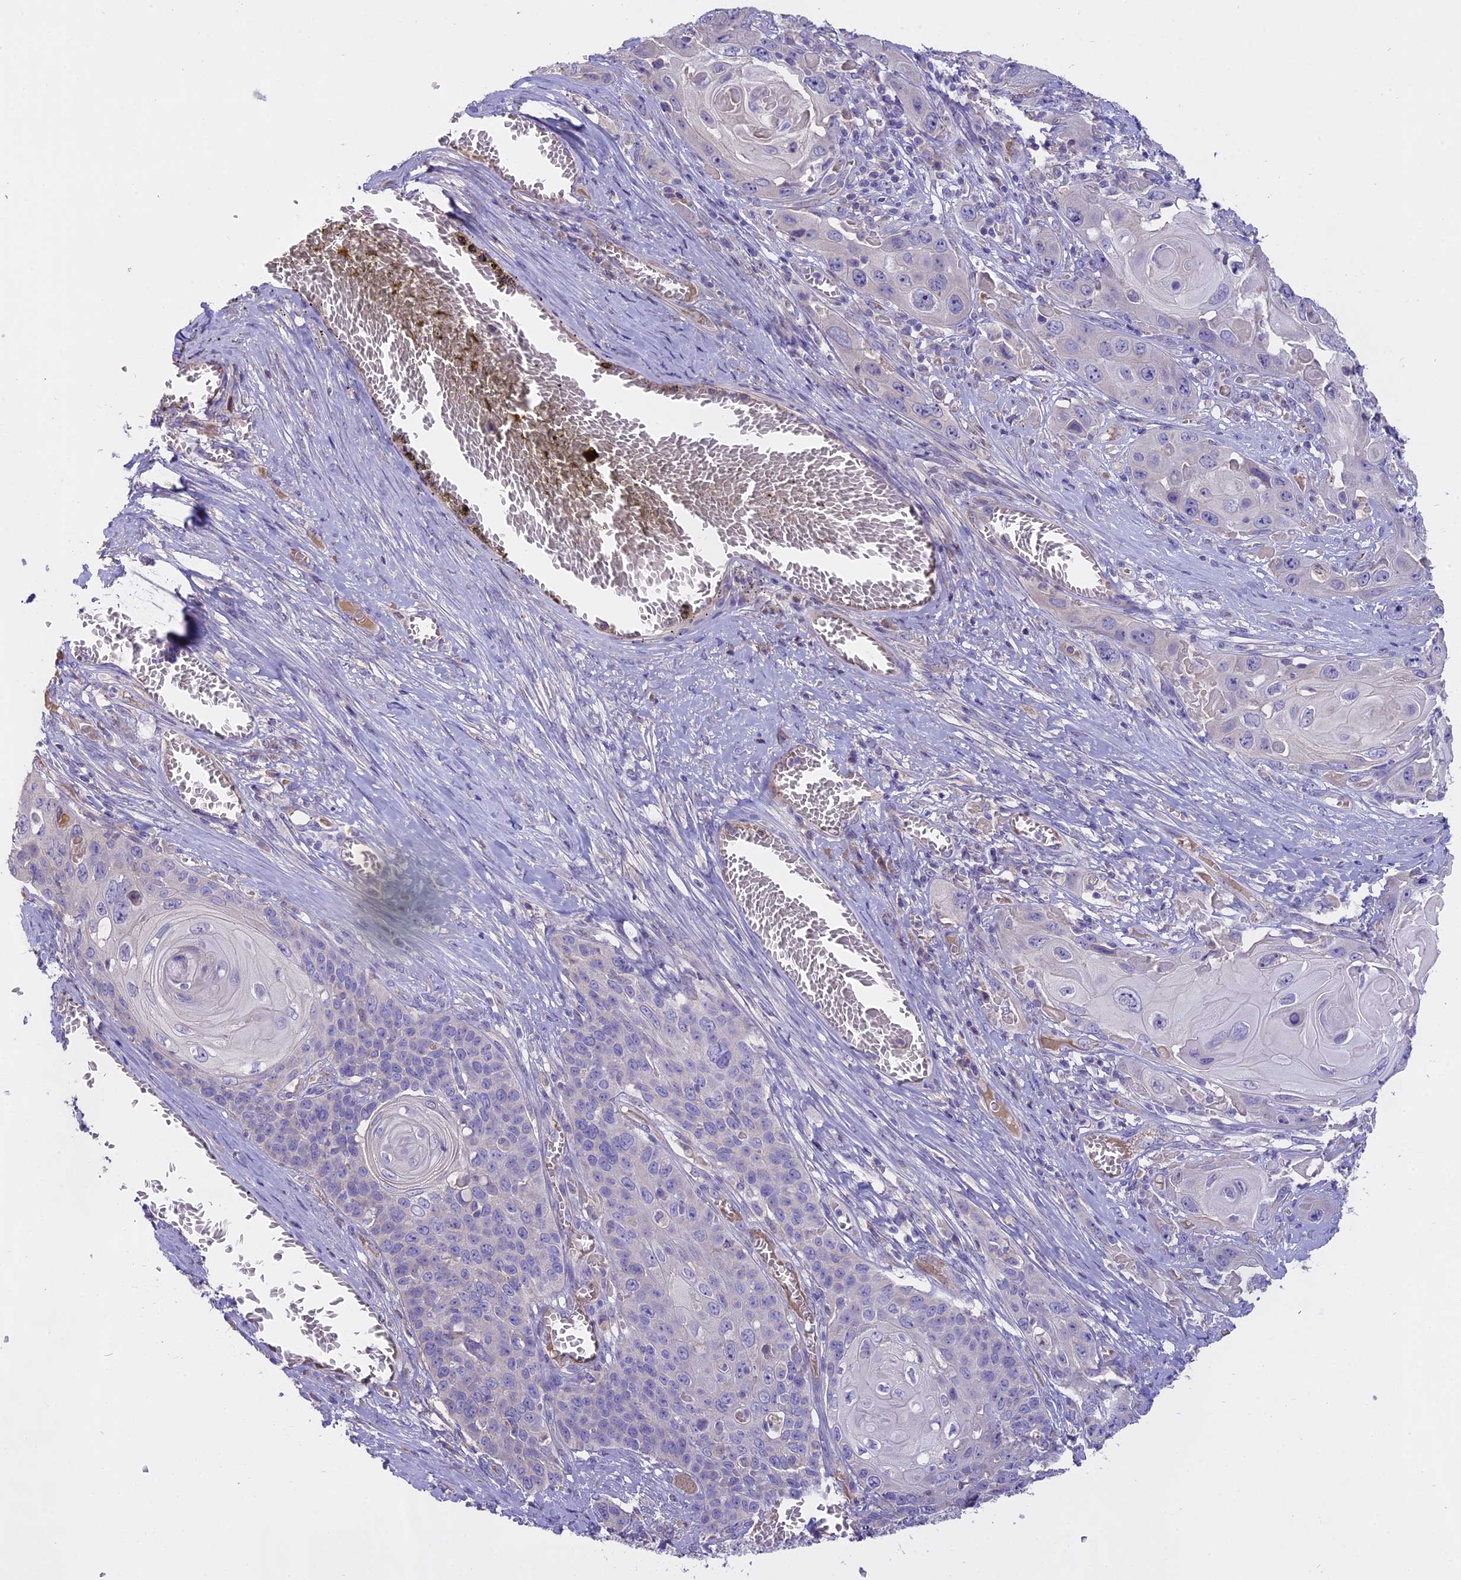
{"staining": {"intensity": "negative", "quantity": "none", "location": "none"}, "tissue": "skin cancer", "cell_type": "Tumor cells", "image_type": "cancer", "snomed": [{"axis": "morphology", "description": "Squamous cell carcinoma, NOS"}, {"axis": "topography", "description": "Skin"}], "caption": "A photomicrograph of human skin cancer (squamous cell carcinoma) is negative for staining in tumor cells.", "gene": "WFDC2", "patient": {"sex": "male", "age": 55}}